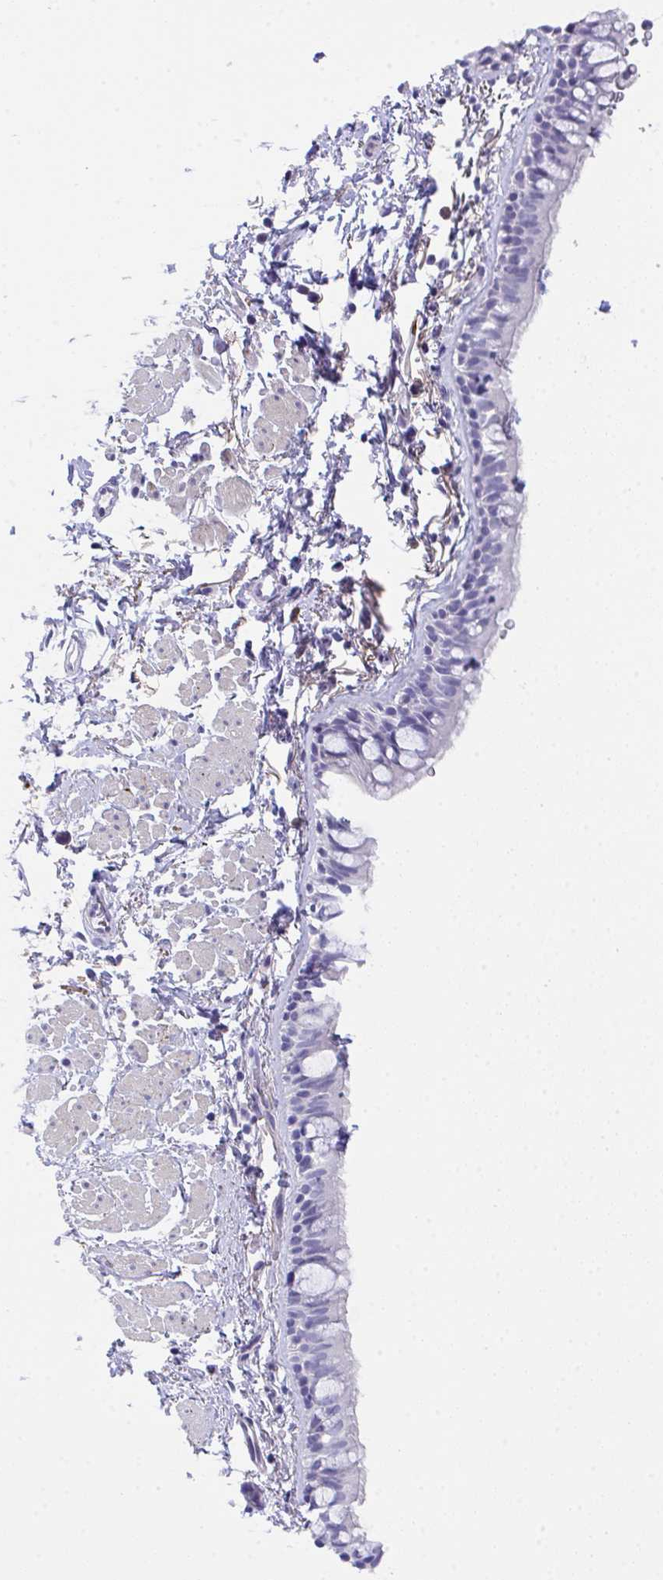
{"staining": {"intensity": "negative", "quantity": "none", "location": "none"}, "tissue": "bronchus", "cell_type": "Respiratory epithelial cells", "image_type": "normal", "snomed": [{"axis": "morphology", "description": "Normal tissue, NOS"}, {"axis": "topography", "description": "Lymph node"}, {"axis": "topography", "description": "Cartilage tissue"}, {"axis": "topography", "description": "Bronchus"}], "caption": "Immunohistochemistry (IHC) image of unremarkable bronchus stained for a protein (brown), which demonstrates no staining in respiratory epithelial cells.", "gene": "KMT2E", "patient": {"sex": "female", "age": 70}}